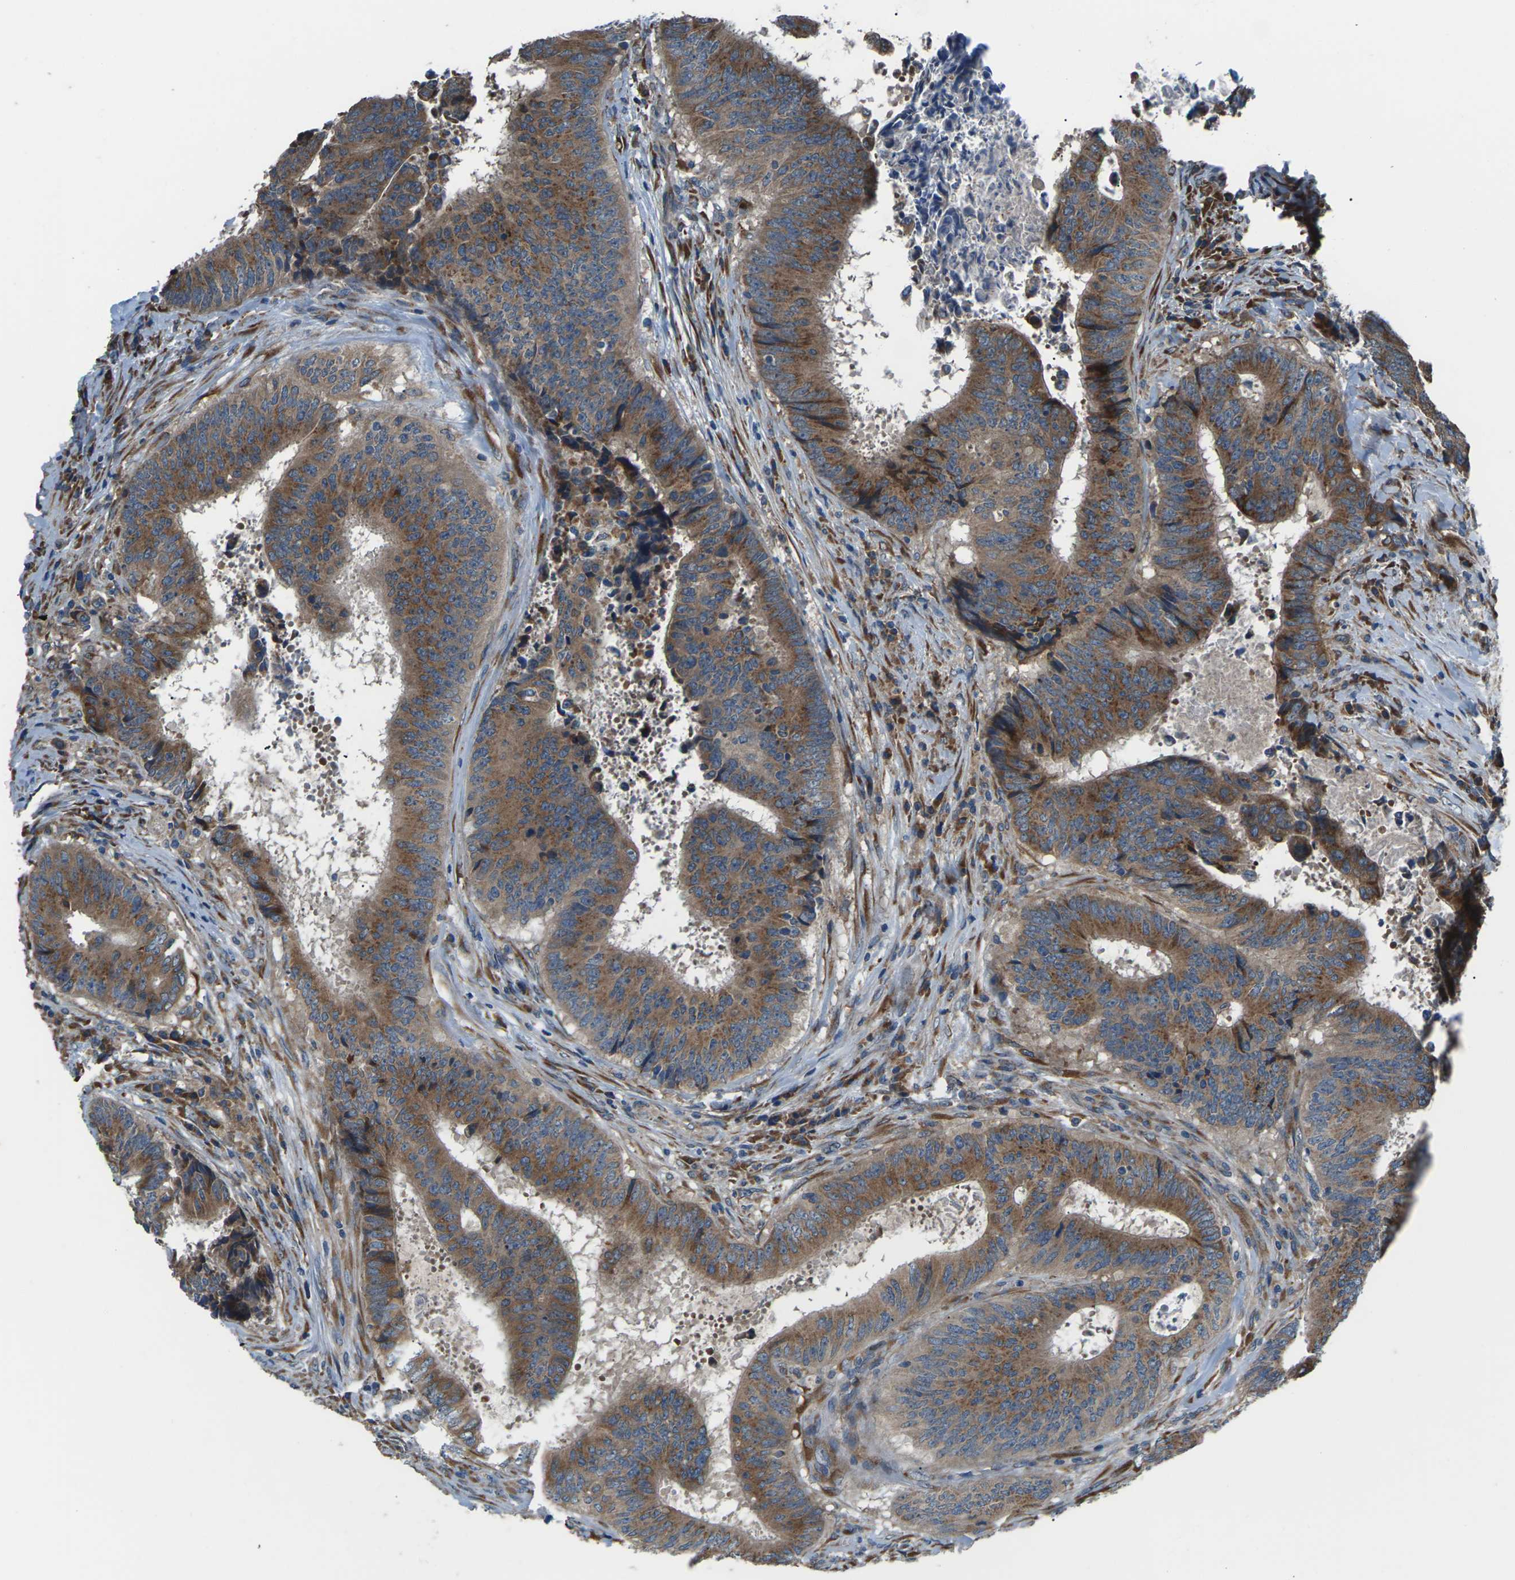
{"staining": {"intensity": "moderate", "quantity": ">75%", "location": "cytoplasmic/membranous"}, "tissue": "colorectal cancer", "cell_type": "Tumor cells", "image_type": "cancer", "snomed": [{"axis": "morphology", "description": "Adenocarcinoma, NOS"}, {"axis": "topography", "description": "Rectum"}], "caption": "Tumor cells exhibit medium levels of moderate cytoplasmic/membranous positivity in about >75% of cells in colorectal cancer.", "gene": "GABRP", "patient": {"sex": "male", "age": 72}}